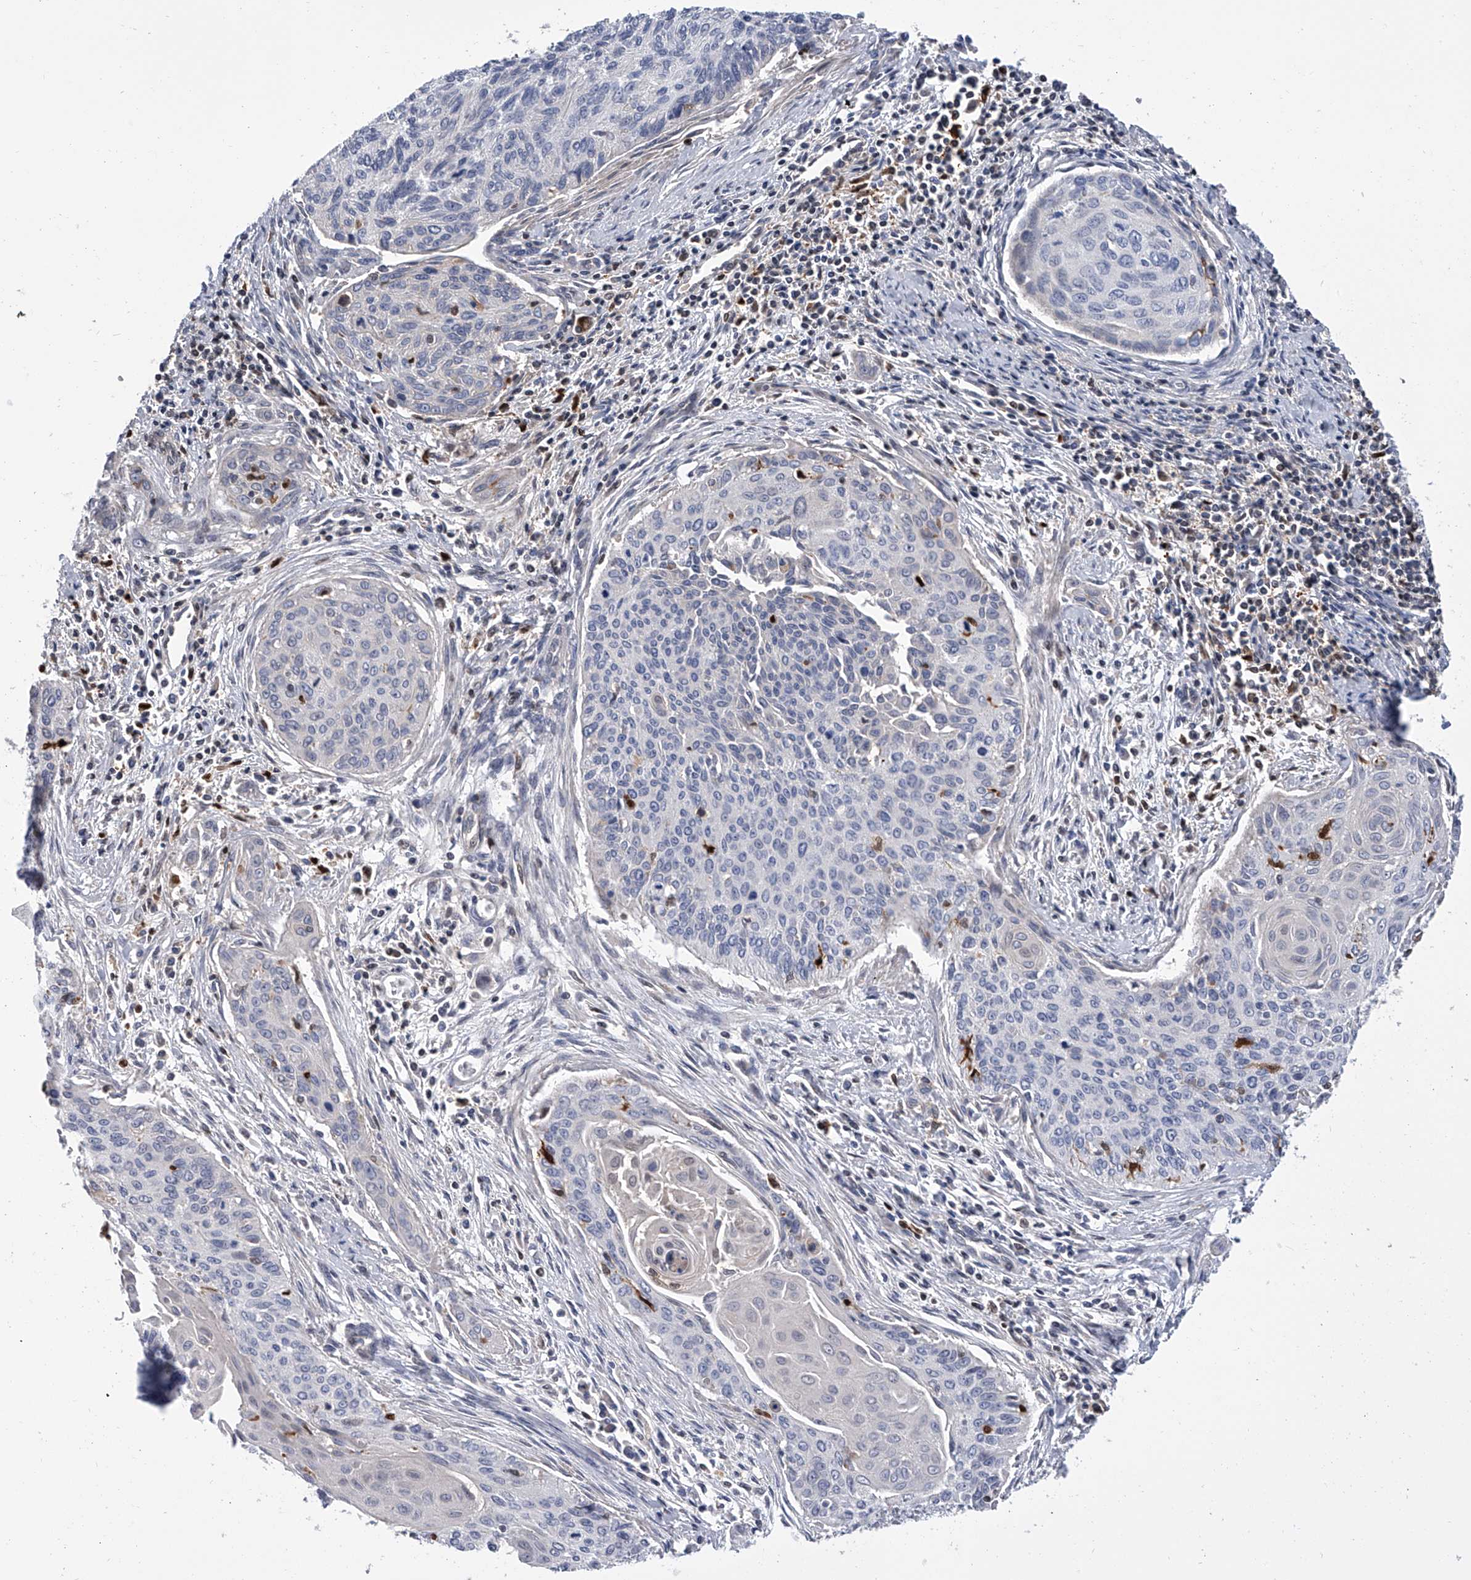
{"staining": {"intensity": "negative", "quantity": "none", "location": "none"}, "tissue": "cervical cancer", "cell_type": "Tumor cells", "image_type": "cancer", "snomed": [{"axis": "morphology", "description": "Squamous cell carcinoma, NOS"}, {"axis": "topography", "description": "Cervix"}], "caption": "There is no significant staining in tumor cells of cervical cancer.", "gene": "SERPINB9", "patient": {"sex": "female", "age": 55}}